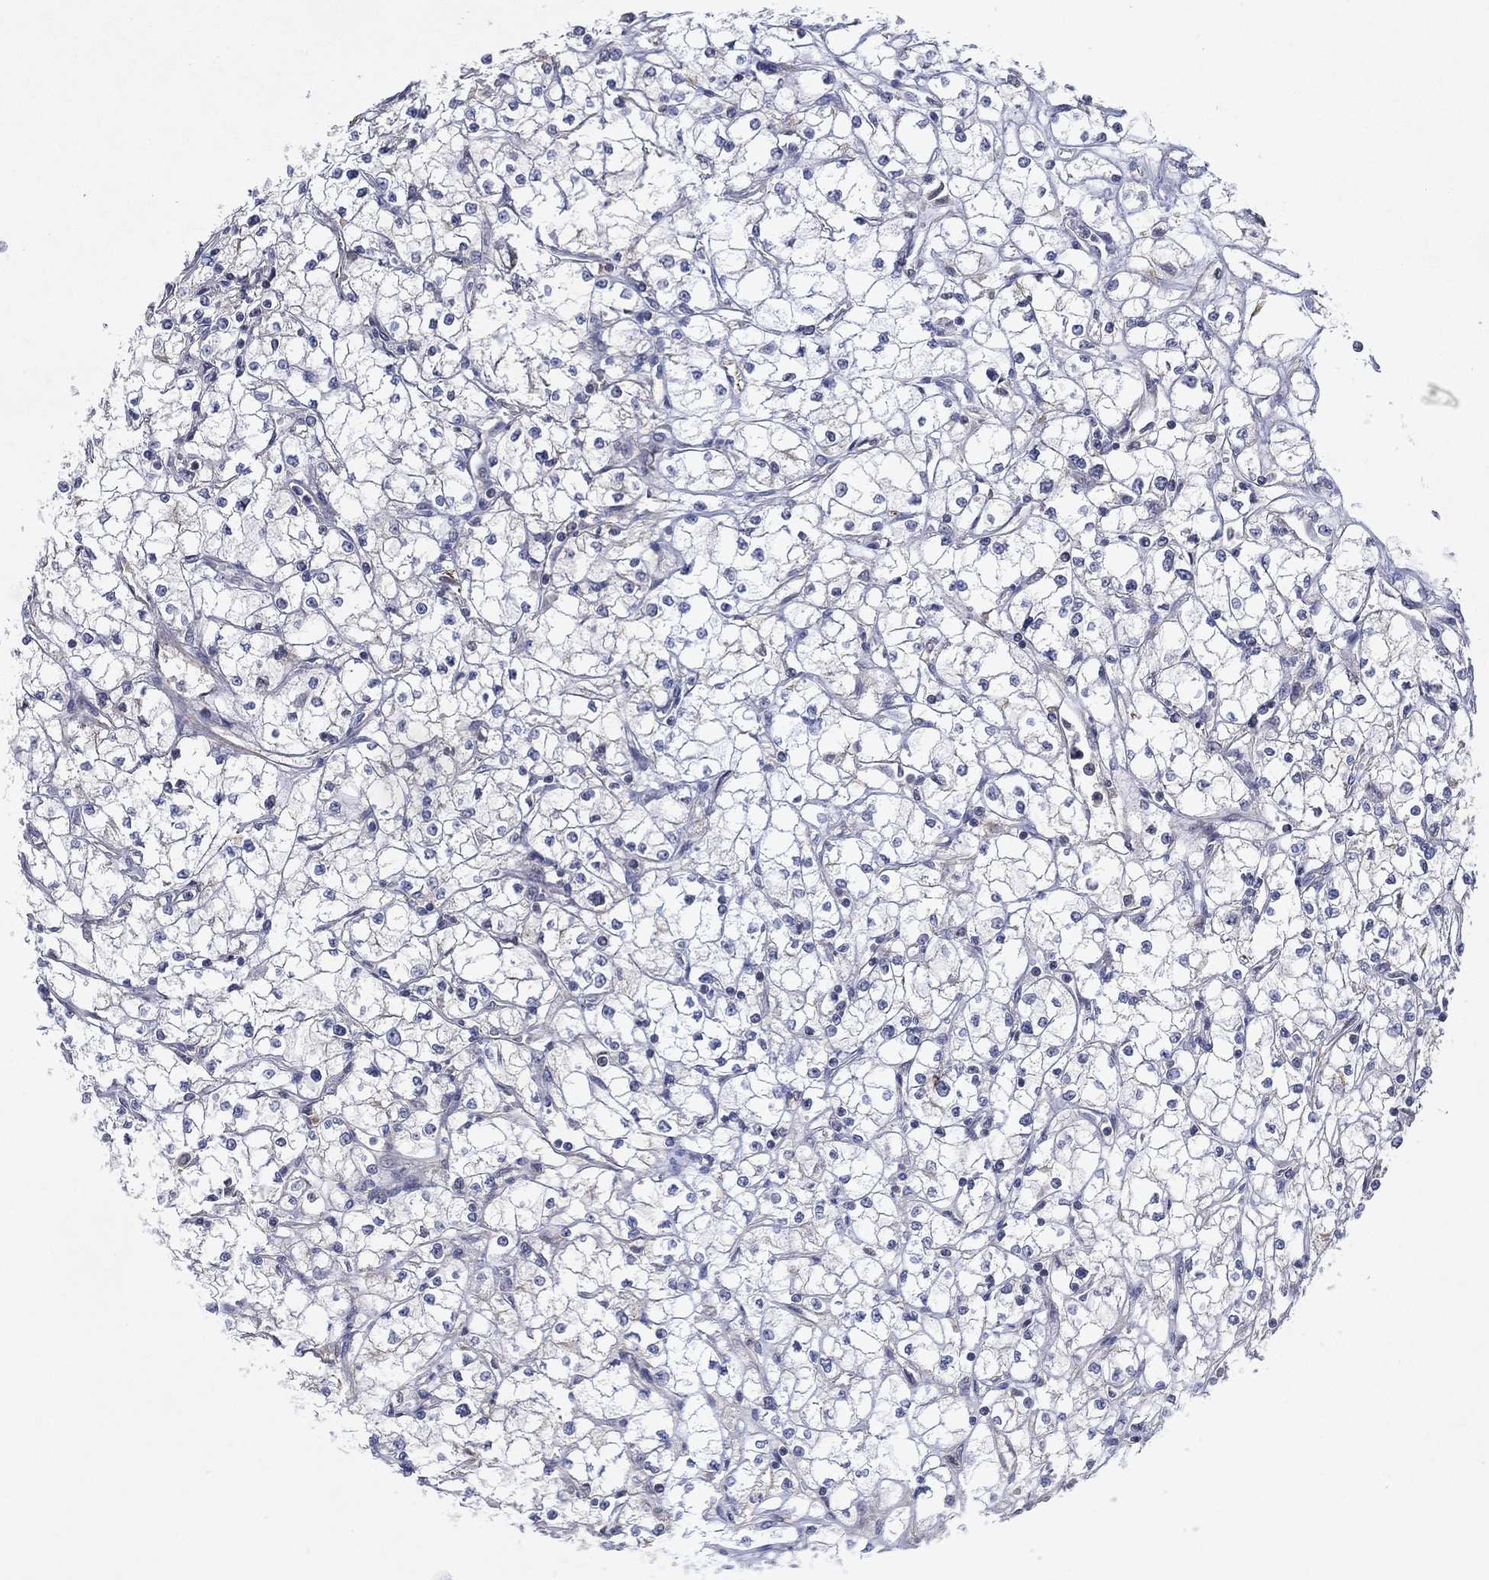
{"staining": {"intensity": "negative", "quantity": "none", "location": "none"}, "tissue": "renal cancer", "cell_type": "Tumor cells", "image_type": "cancer", "snomed": [{"axis": "morphology", "description": "Adenocarcinoma, NOS"}, {"axis": "topography", "description": "Kidney"}], "caption": "Adenocarcinoma (renal) was stained to show a protein in brown. There is no significant expression in tumor cells.", "gene": "FLI1", "patient": {"sex": "male", "age": 67}}